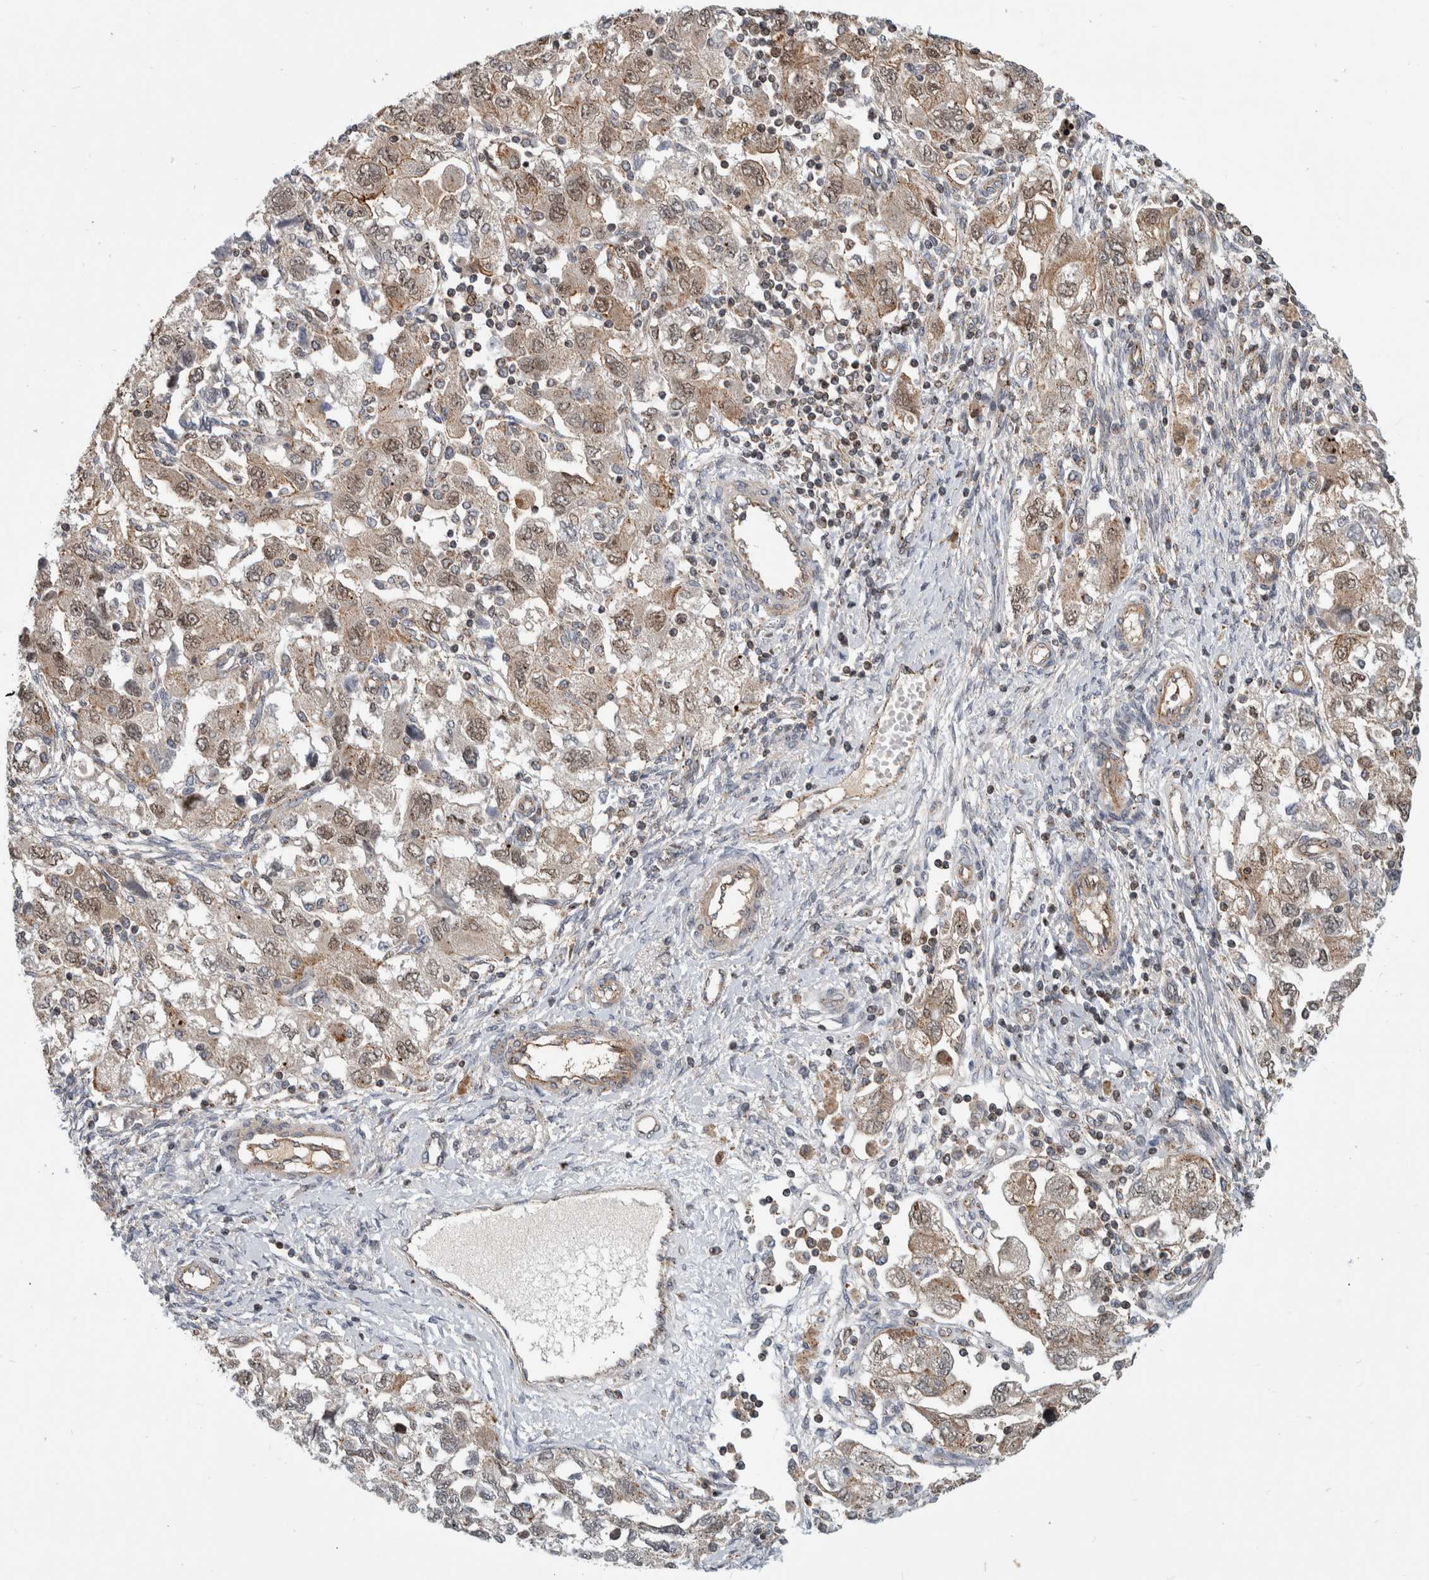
{"staining": {"intensity": "weak", "quantity": ">75%", "location": "cytoplasmic/membranous,nuclear"}, "tissue": "ovarian cancer", "cell_type": "Tumor cells", "image_type": "cancer", "snomed": [{"axis": "morphology", "description": "Carcinoma, NOS"}, {"axis": "morphology", "description": "Cystadenocarcinoma, serous, NOS"}, {"axis": "topography", "description": "Ovary"}], "caption": "Immunohistochemistry staining of ovarian cancer (serous cystadenocarcinoma), which exhibits low levels of weak cytoplasmic/membranous and nuclear positivity in approximately >75% of tumor cells indicating weak cytoplasmic/membranous and nuclear protein staining. The staining was performed using DAB (3,3'-diaminobenzidine) (brown) for protein detection and nuclei were counterstained in hematoxylin (blue).", "gene": "MSL1", "patient": {"sex": "female", "age": 69}}